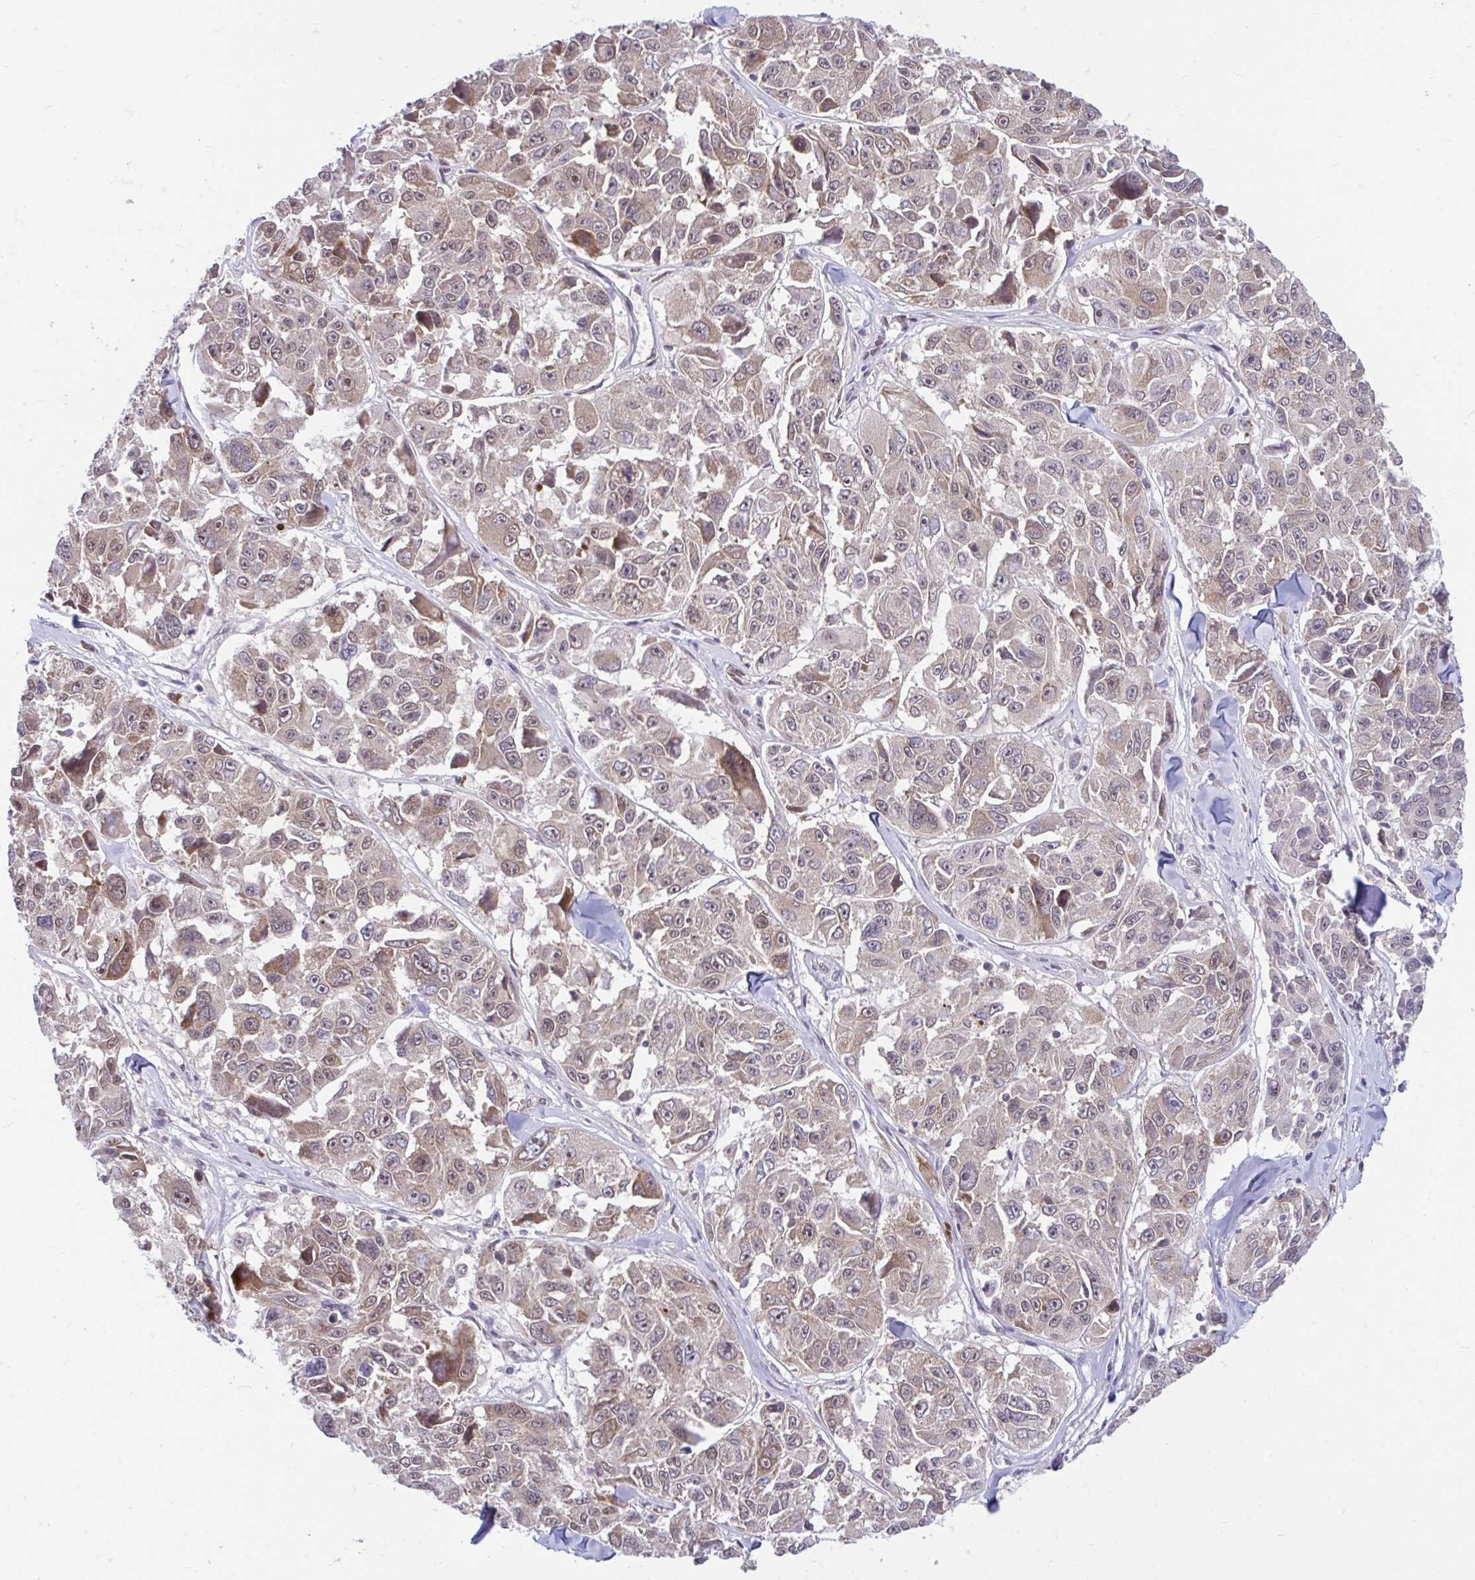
{"staining": {"intensity": "weak", "quantity": "25%-75%", "location": "cytoplasmic/membranous,nuclear"}, "tissue": "melanoma", "cell_type": "Tumor cells", "image_type": "cancer", "snomed": [{"axis": "morphology", "description": "Malignant melanoma, NOS"}, {"axis": "topography", "description": "Skin"}], "caption": "A brown stain highlights weak cytoplasmic/membranous and nuclear positivity of a protein in melanoma tumor cells.", "gene": "SELENON", "patient": {"sex": "female", "age": 66}}